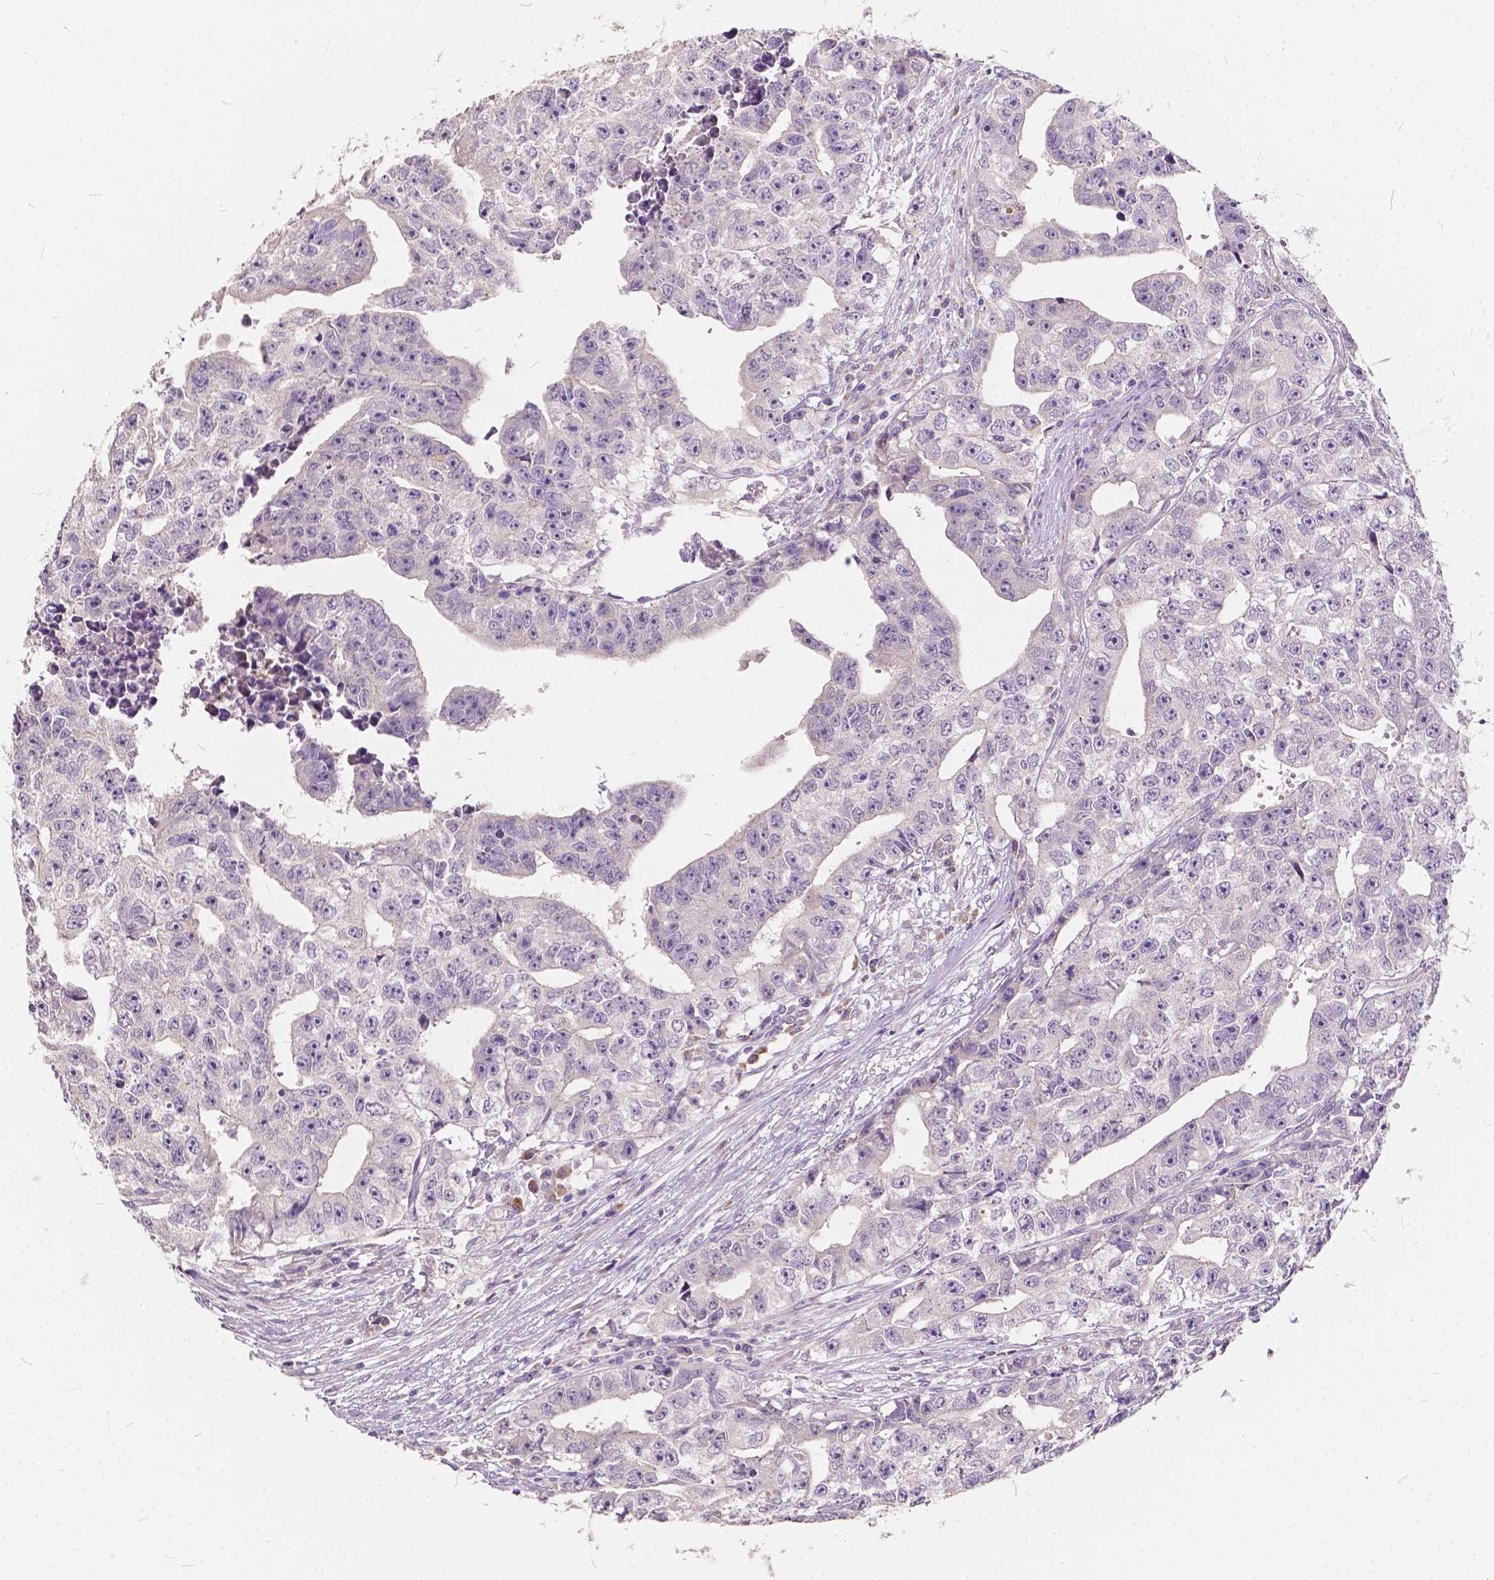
{"staining": {"intensity": "negative", "quantity": "none", "location": "none"}, "tissue": "testis cancer", "cell_type": "Tumor cells", "image_type": "cancer", "snomed": [{"axis": "morphology", "description": "Carcinoma, Embryonal, NOS"}, {"axis": "morphology", "description": "Teratoma, malignant, NOS"}, {"axis": "topography", "description": "Testis"}], "caption": "High magnification brightfield microscopy of testis cancer stained with DAB (brown) and counterstained with hematoxylin (blue): tumor cells show no significant staining.", "gene": "SLC7A8", "patient": {"sex": "male", "age": 24}}